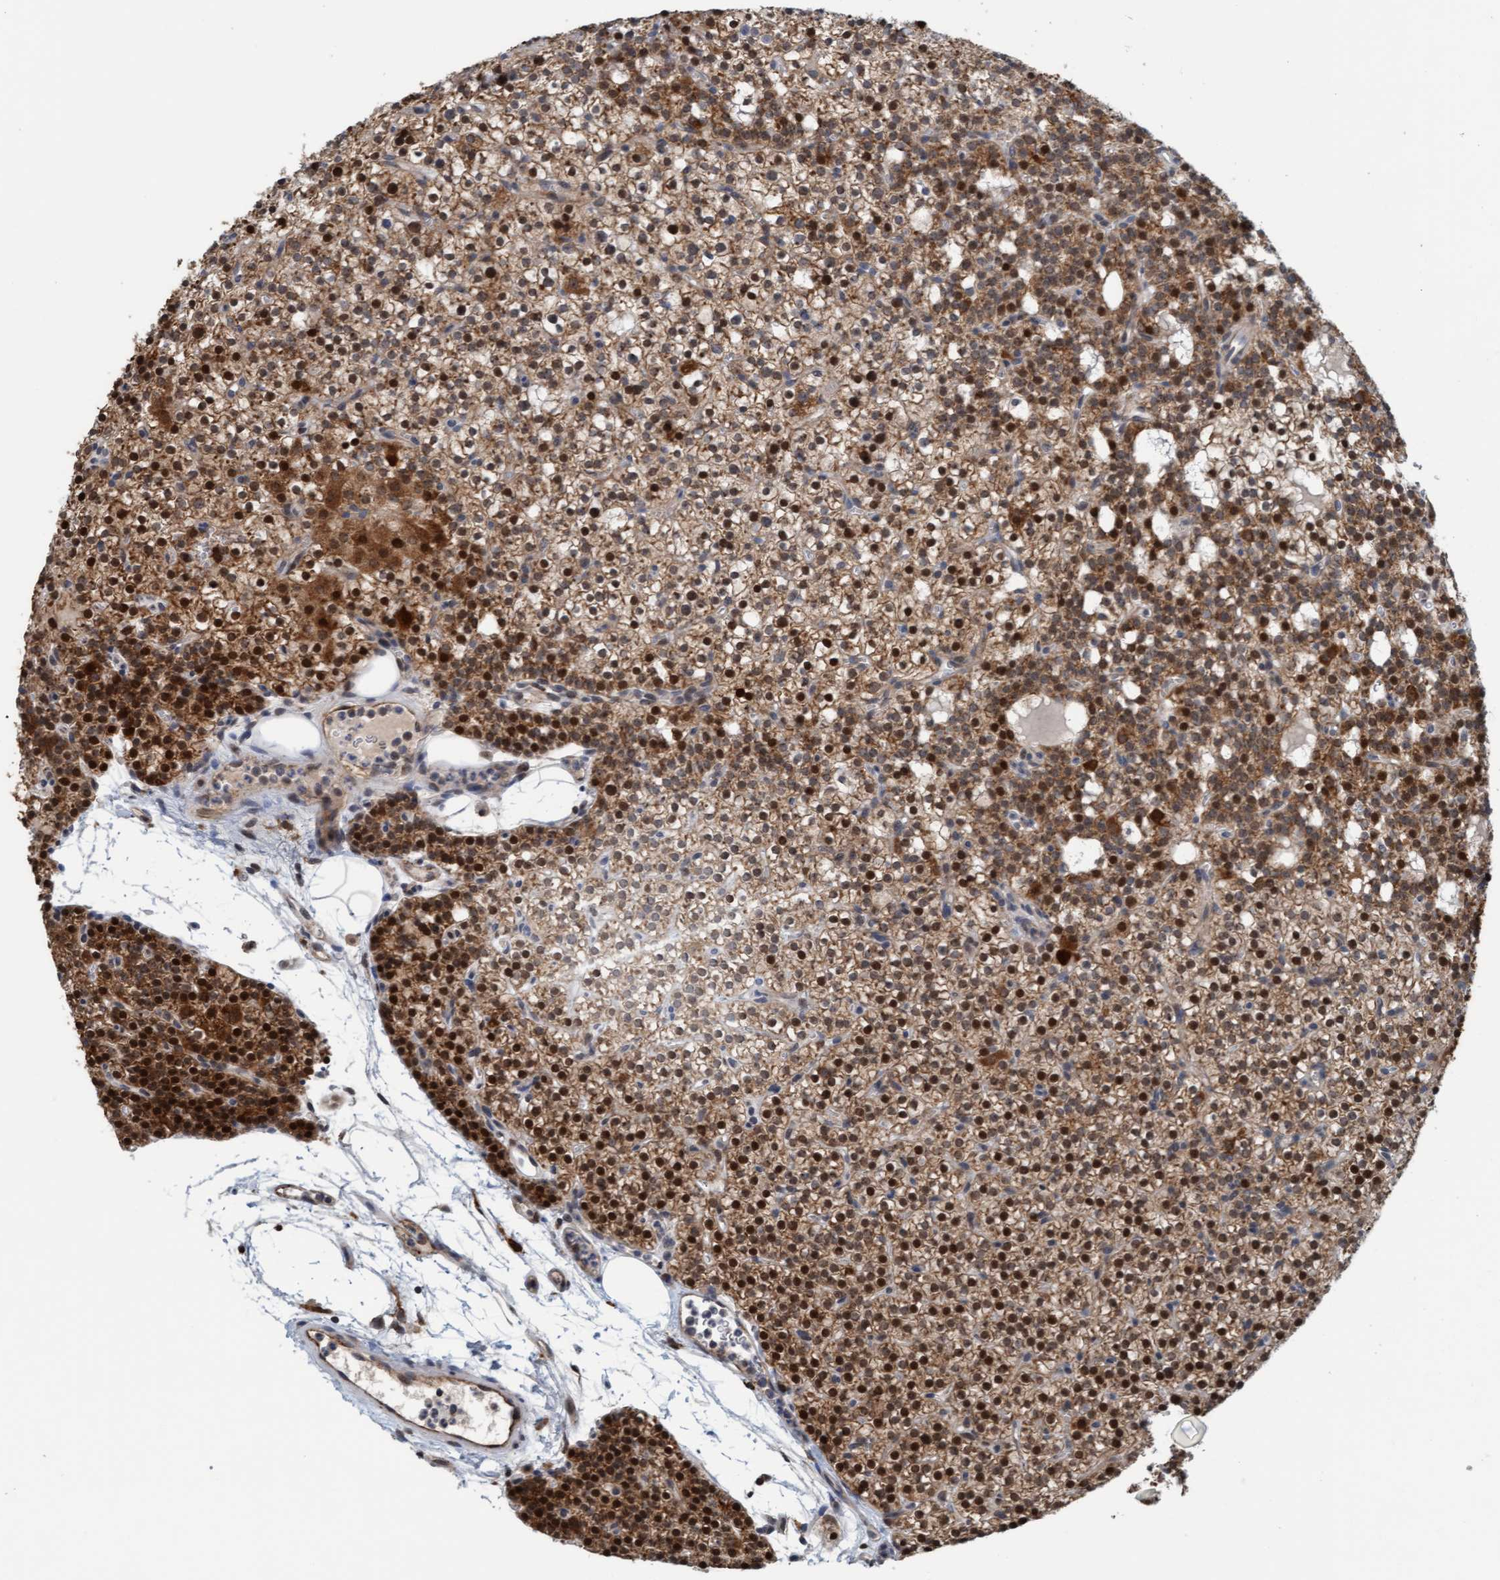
{"staining": {"intensity": "strong", "quantity": ">75%", "location": "cytoplasmic/membranous,nuclear"}, "tissue": "parathyroid gland", "cell_type": "Glandular cells", "image_type": "normal", "snomed": [{"axis": "morphology", "description": "Normal tissue, NOS"}, {"axis": "morphology", "description": "Adenoma, NOS"}, {"axis": "topography", "description": "Parathyroid gland"}], "caption": "Immunohistochemical staining of unremarkable parathyroid gland shows >75% levels of strong cytoplasmic/membranous,nuclear protein expression in approximately >75% of glandular cells. Nuclei are stained in blue.", "gene": "ZNF566", "patient": {"sex": "female", "age": 74}}